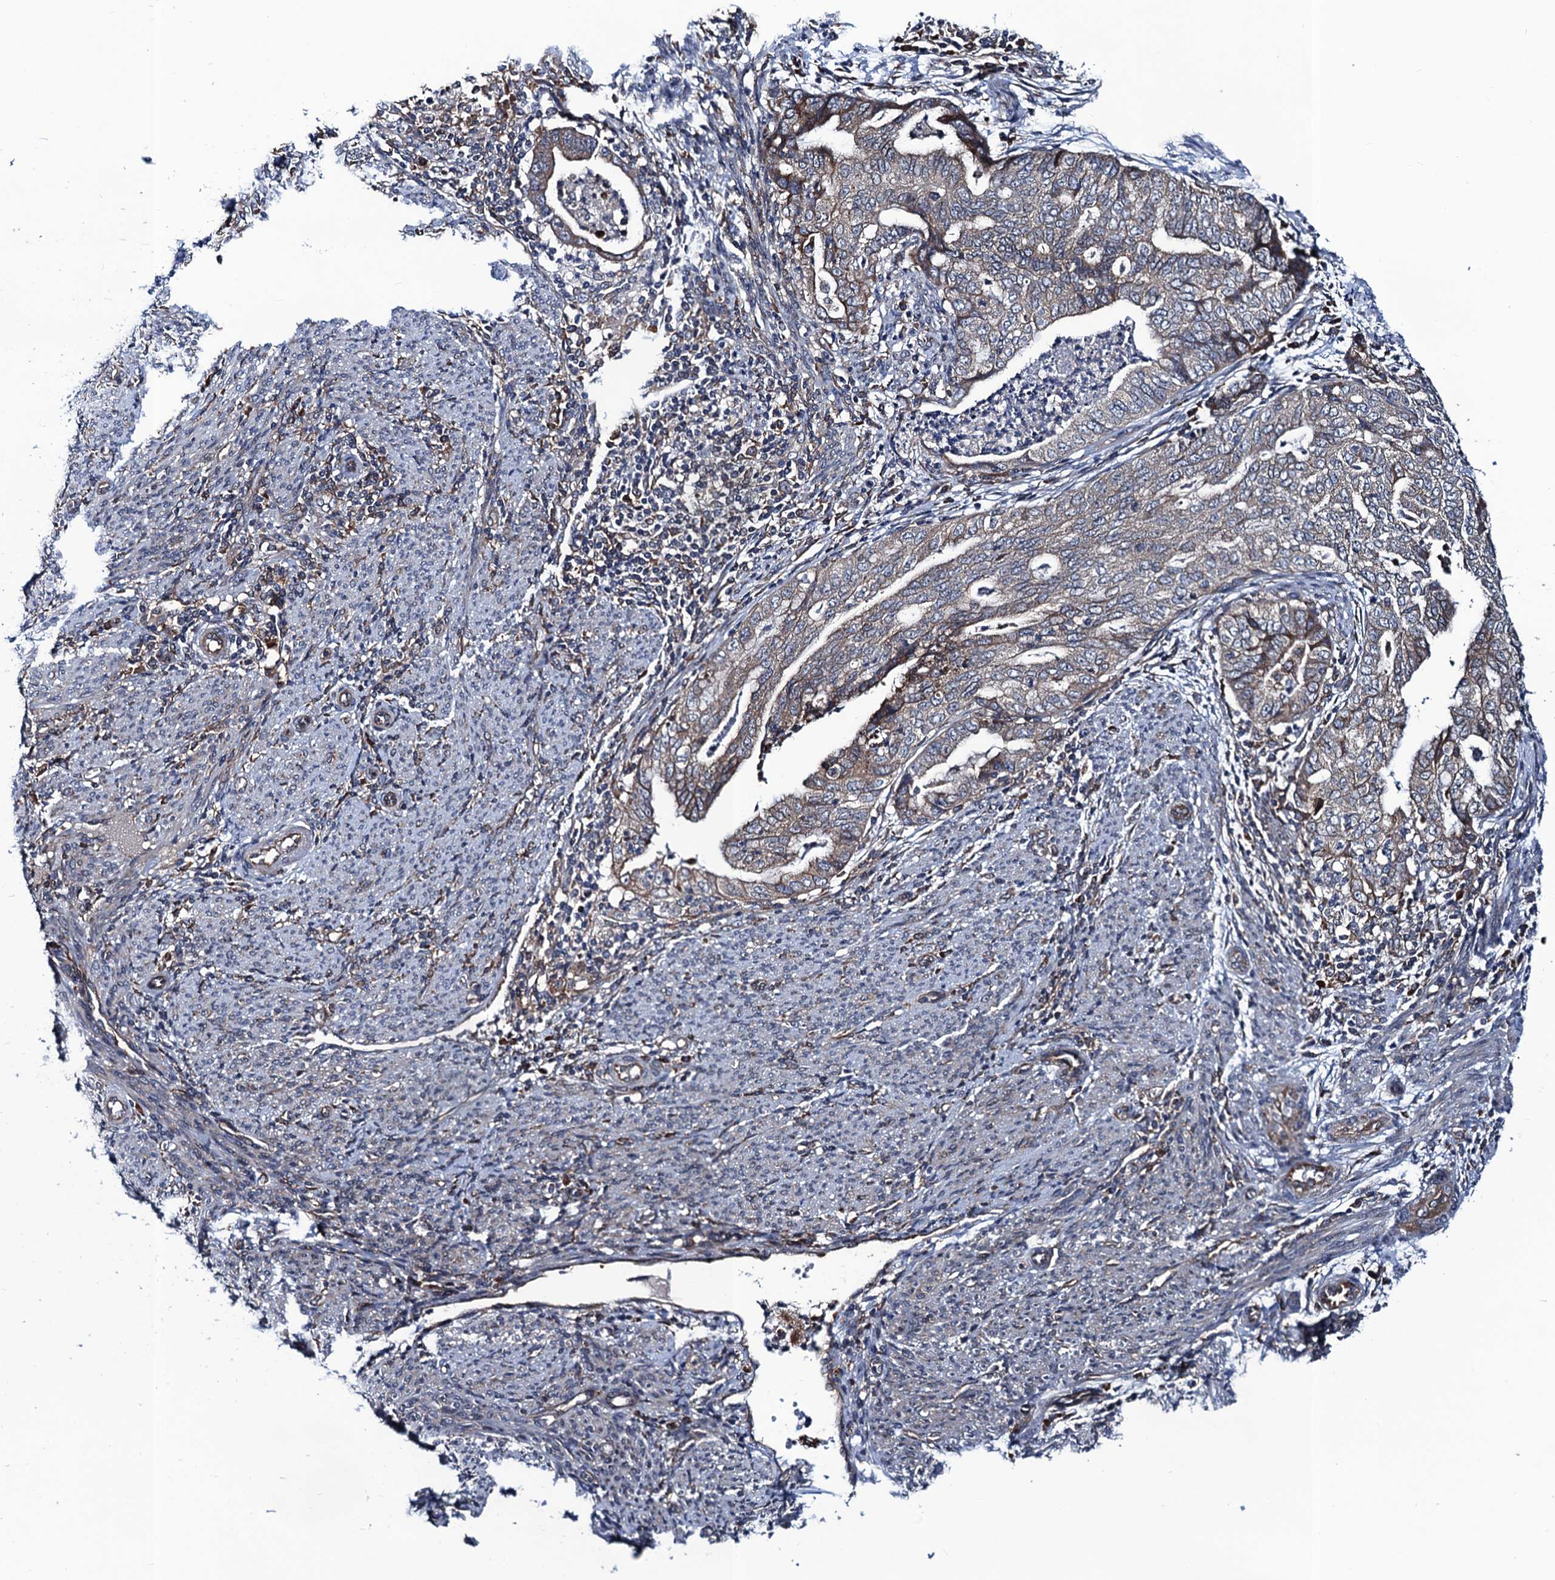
{"staining": {"intensity": "moderate", "quantity": "25%-75%", "location": "cytoplasmic/membranous"}, "tissue": "endometrial cancer", "cell_type": "Tumor cells", "image_type": "cancer", "snomed": [{"axis": "morphology", "description": "Adenocarcinoma, NOS"}, {"axis": "topography", "description": "Endometrium"}], "caption": "An IHC micrograph of tumor tissue is shown. Protein staining in brown shows moderate cytoplasmic/membranous positivity in endometrial adenocarcinoma within tumor cells. (DAB IHC, brown staining for protein, blue staining for nuclei).", "gene": "PGLS", "patient": {"sex": "female", "age": 79}}